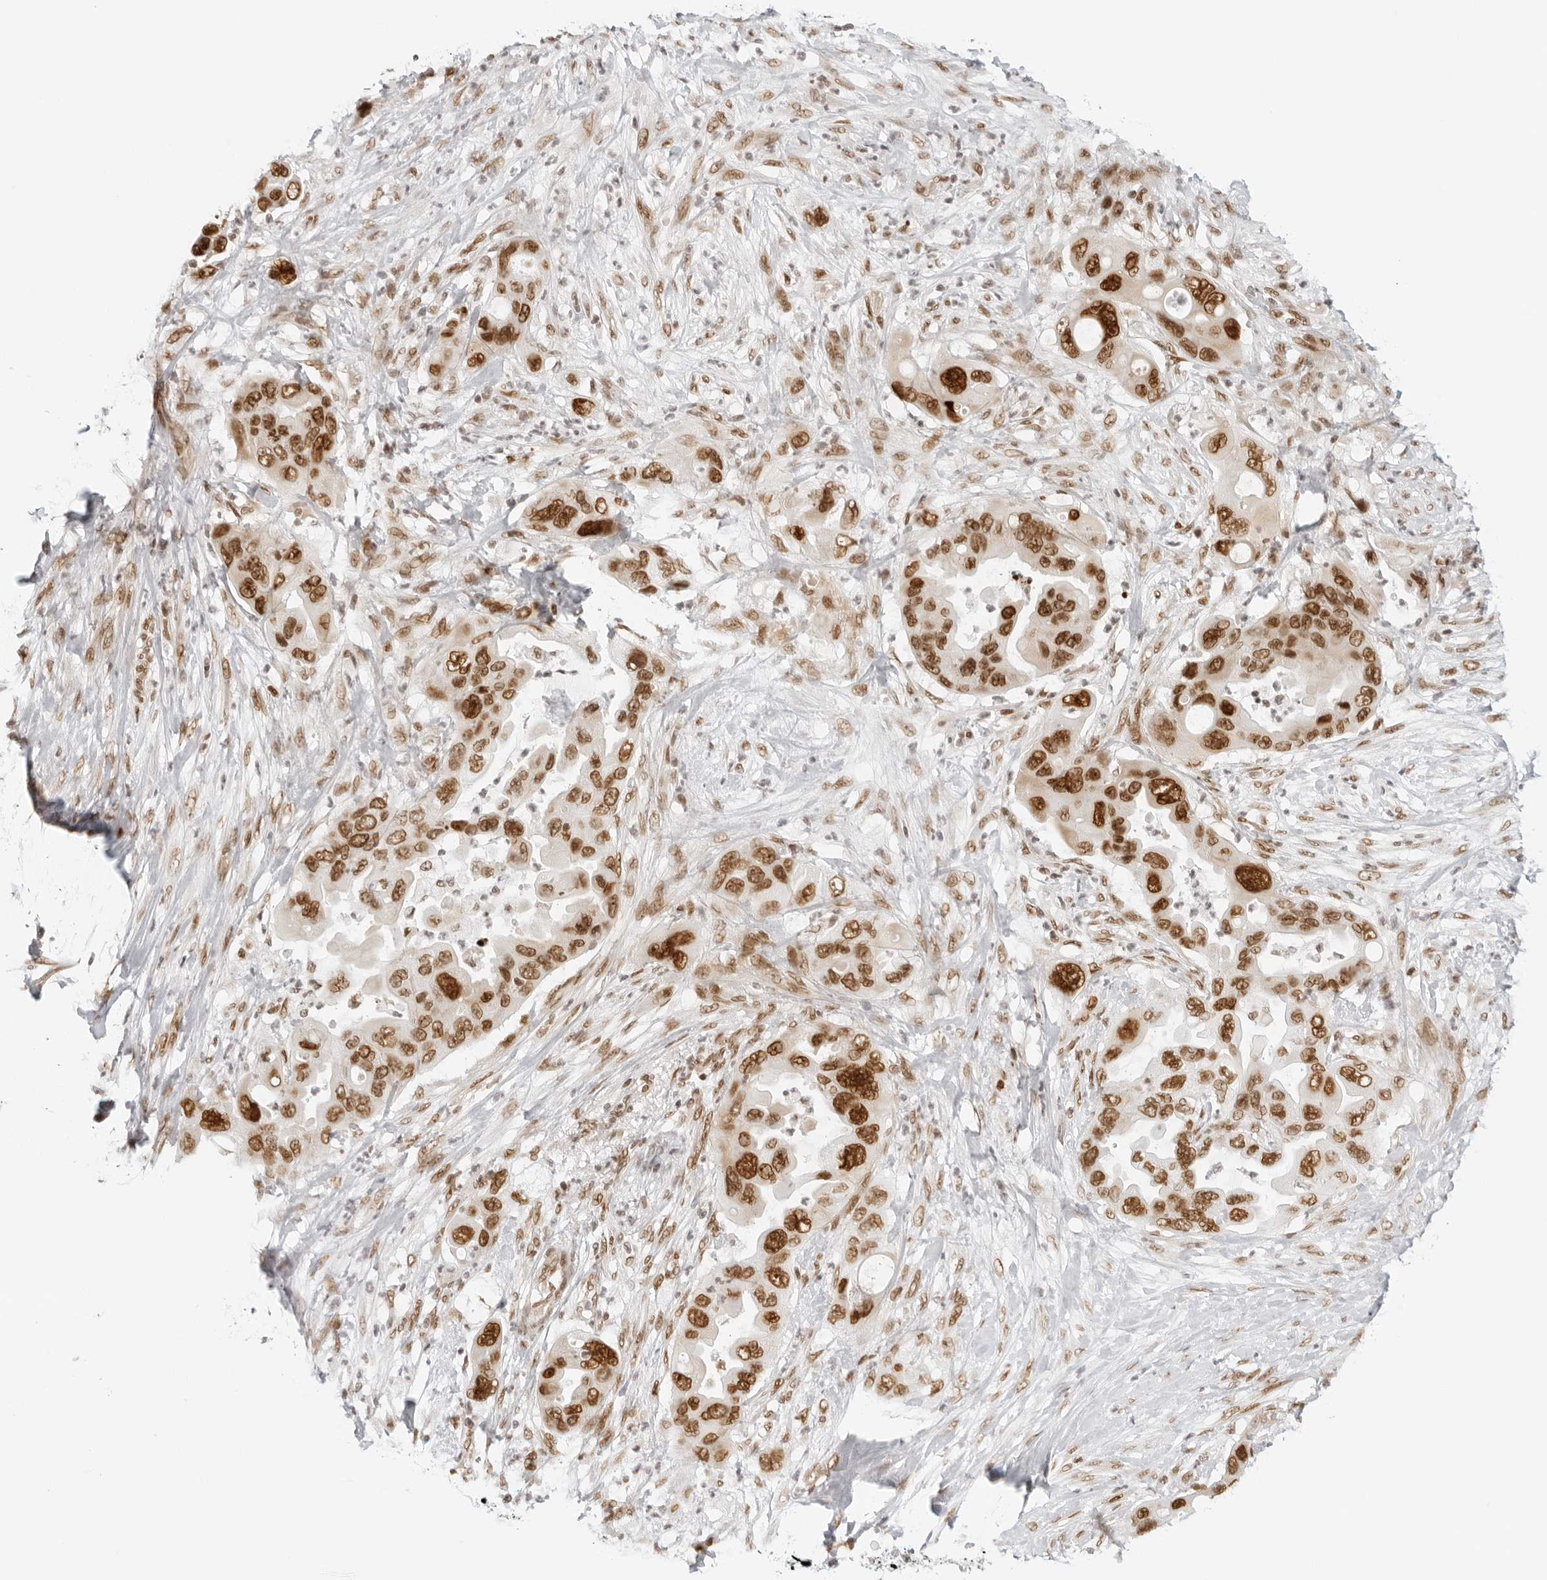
{"staining": {"intensity": "strong", "quantity": ">75%", "location": "nuclear"}, "tissue": "pancreatic cancer", "cell_type": "Tumor cells", "image_type": "cancer", "snomed": [{"axis": "morphology", "description": "Adenocarcinoma, NOS"}, {"axis": "topography", "description": "Pancreas"}], "caption": "Immunohistochemistry (IHC) (DAB) staining of pancreatic adenocarcinoma demonstrates strong nuclear protein expression in about >75% of tumor cells.", "gene": "RCC1", "patient": {"sex": "female", "age": 71}}